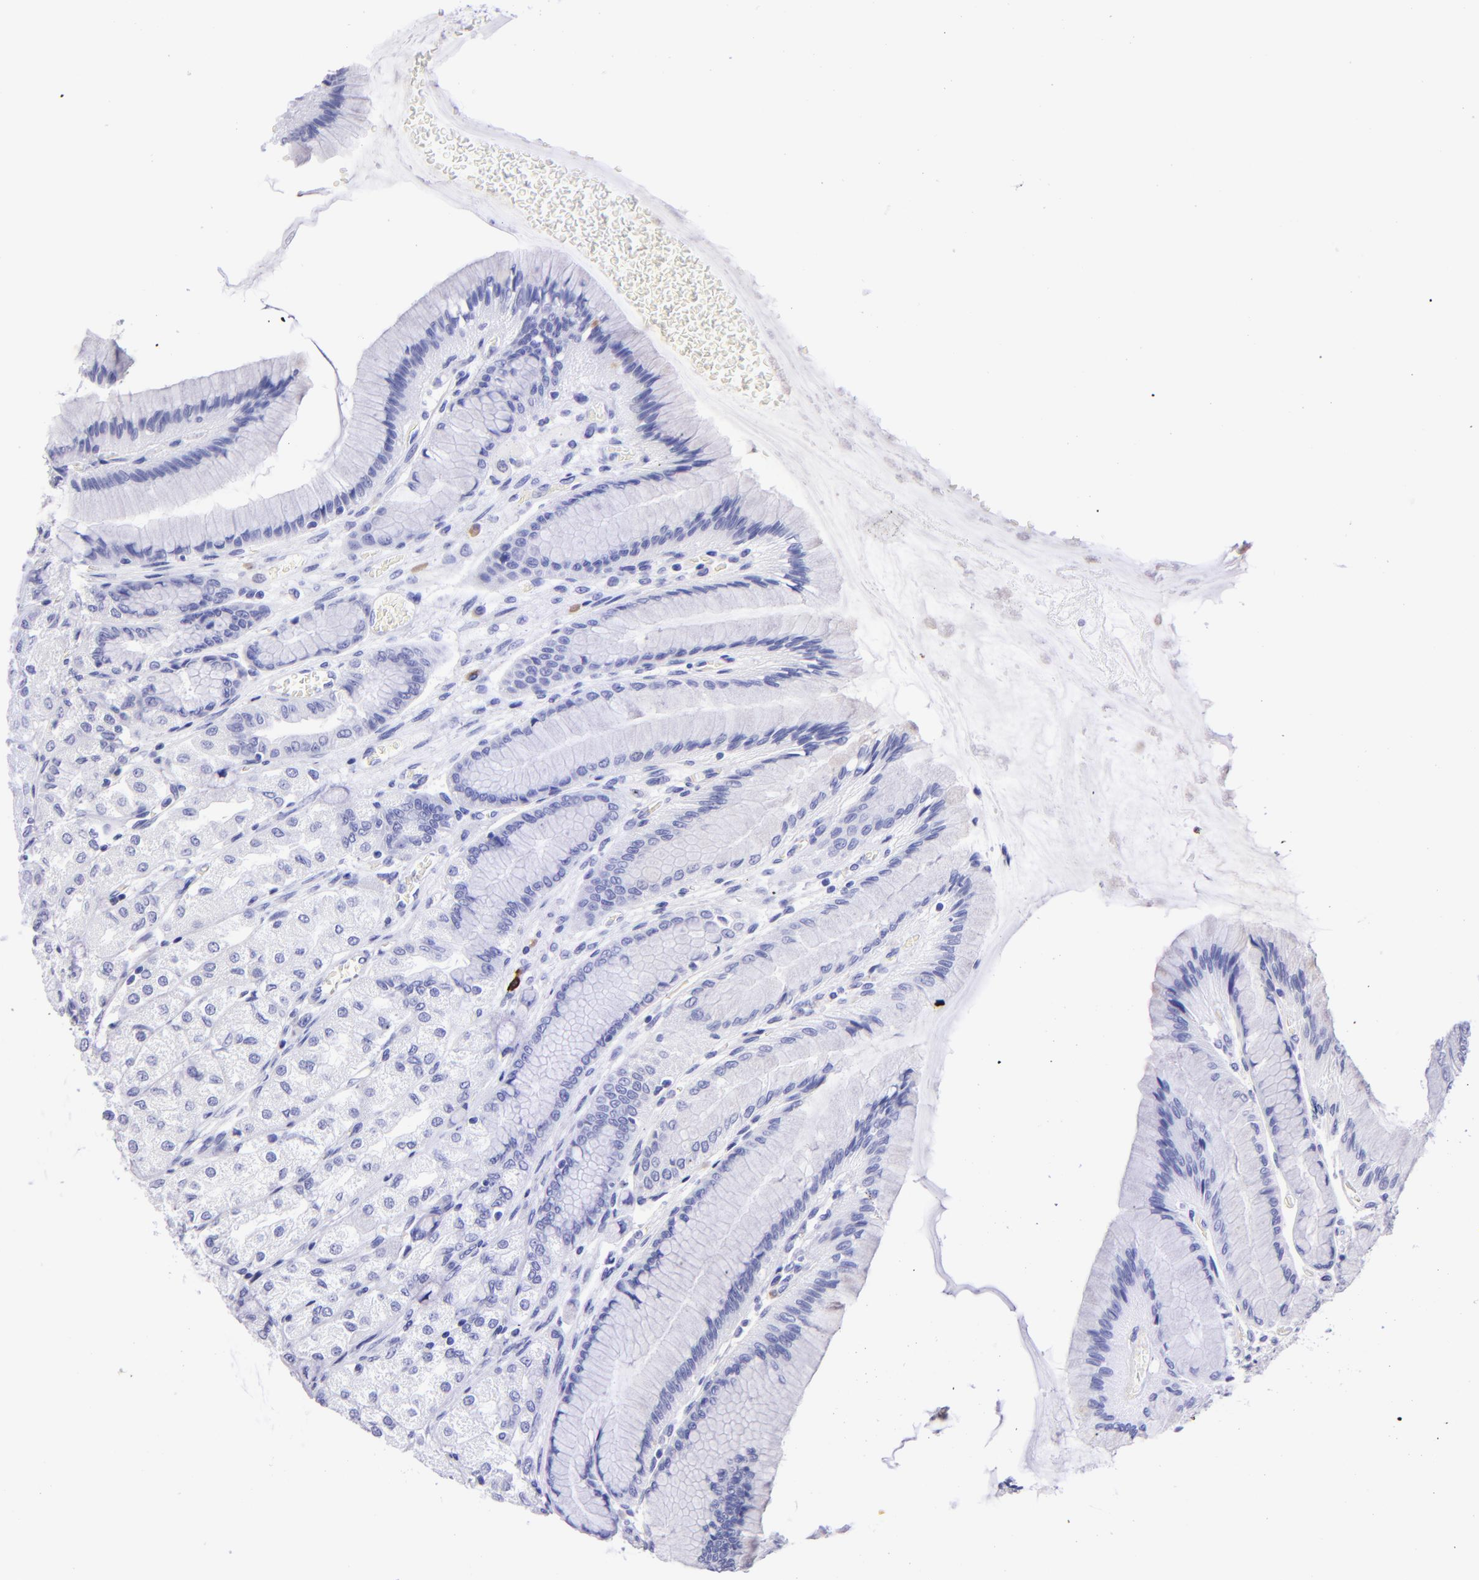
{"staining": {"intensity": "negative", "quantity": "none", "location": "none"}, "tissue": "stomach", "cell_type": "Glandular cells", "image_type": "normal", "snomed": [{"axis": "morphology", "description": "Normal tissue, NOS"}, {"axis": "morphology", "description": "Adenocarcinoma, NOS"}, {"axis": "topography", "description": "Stomach"}, {"axis": "topography", "description": "Stomach, lower"}], "caption": "High power microscopy photomicrograph of an immunohistochemistry micrograph of benign stomach, revealing no significant expression in glandular cells. The staining was performed using DAB to visualize the protein expression in brown, while the nuclei were stained in blue with hematoxylin (Magnification: 20x).", "gene": "TYRP1", "patient": {"sex": "female", "age": 65}}